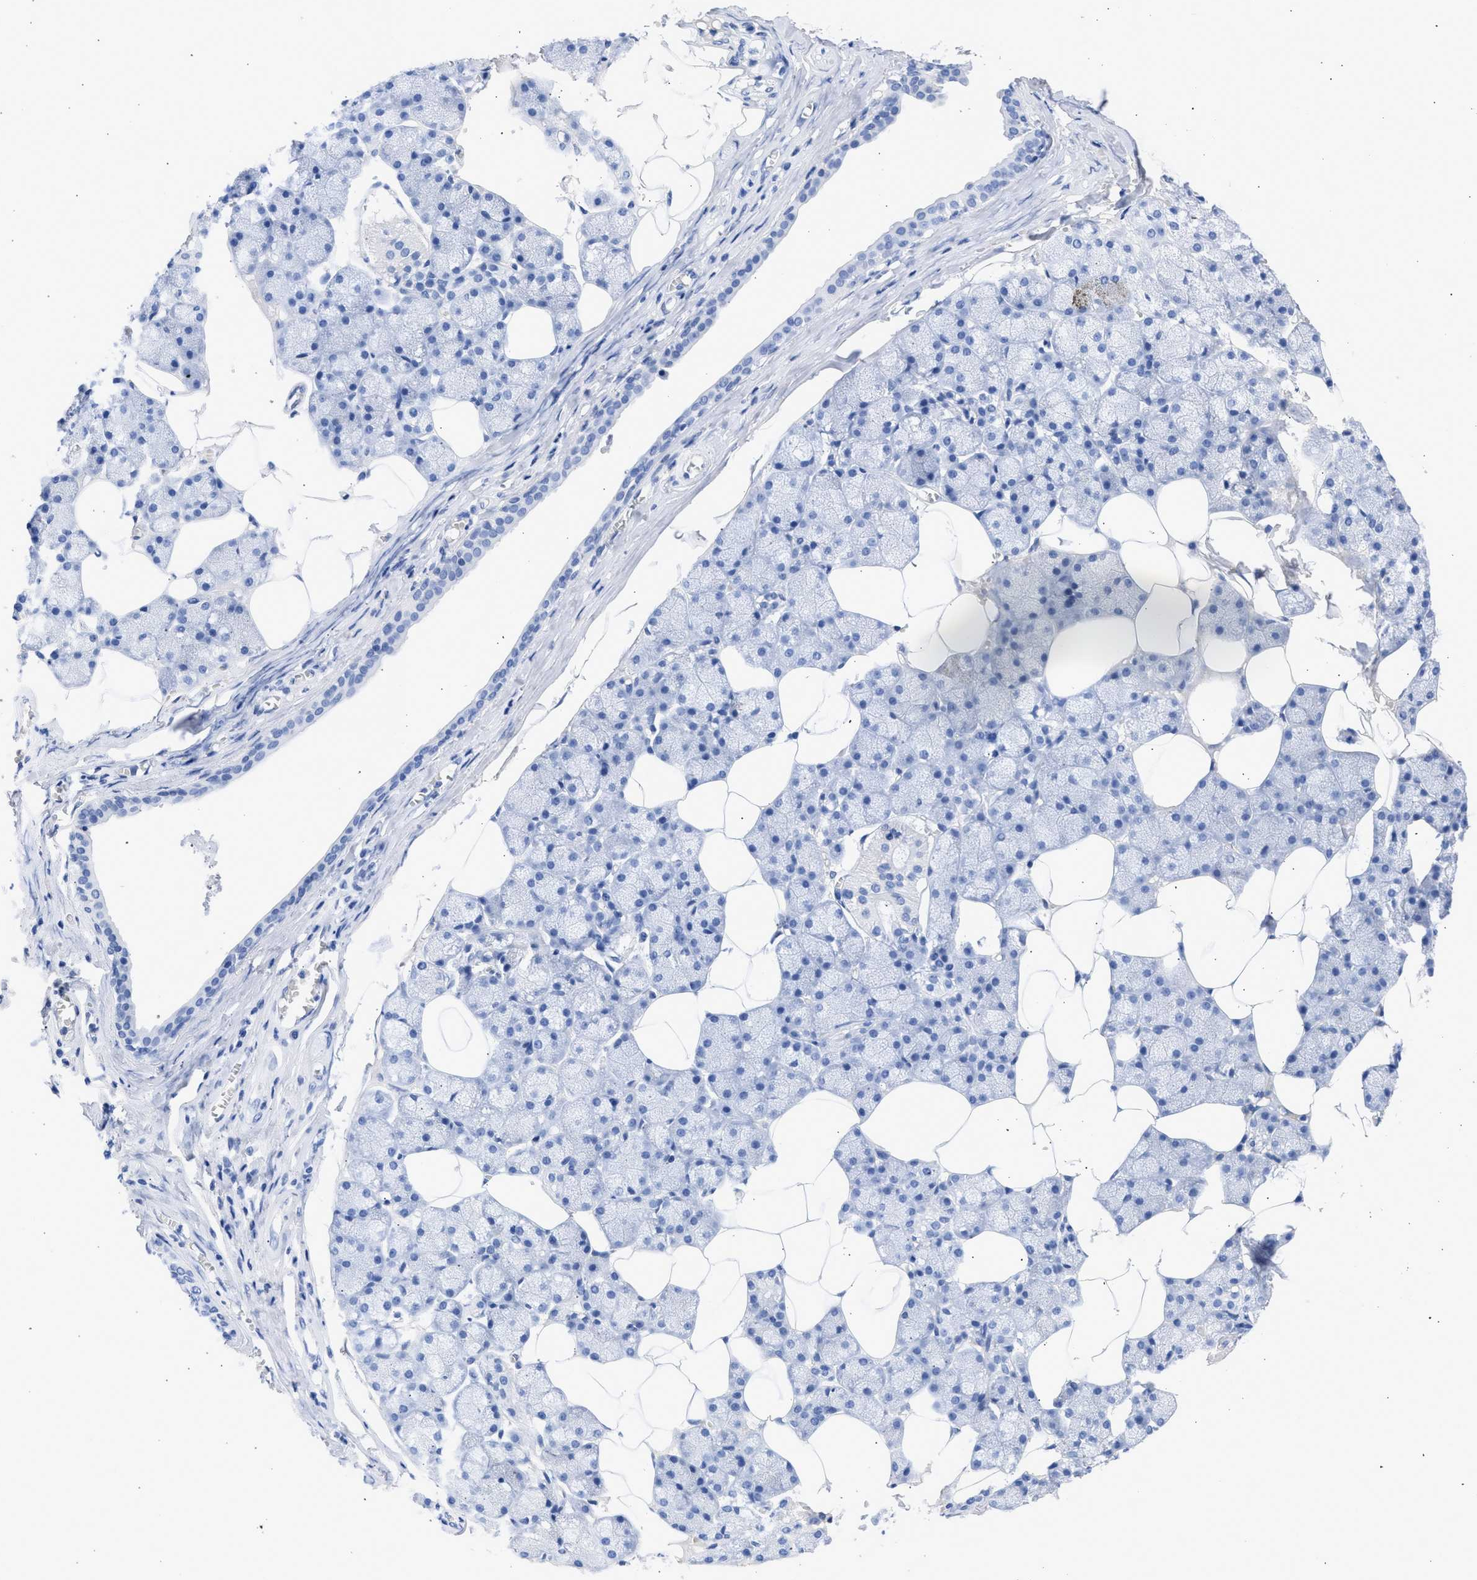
{"staining": {"intensity": "negative", "quantity": "none", "location": "none"}, "tissue": "salivary gland", "cell_type": "Glandular cells", "image_type": "normal", "snomed": [{"axis": "morphology", "description": "Normal tissue, NOS"}, {"axis": "topography", "description": "Salivary gland"}], "caption": "This photomicrograph is of benign salivary gland stained with IHC to label a protein in brown with the nuclei are counter-stained blue. There is no expression in glandular cells. (DAB (3,3'-diaminobenzidine) IHC visualized using brightfield microscopy, high magnification).", "gene": "RSPH1", "patient": {"sex": "male", "age": 62}}